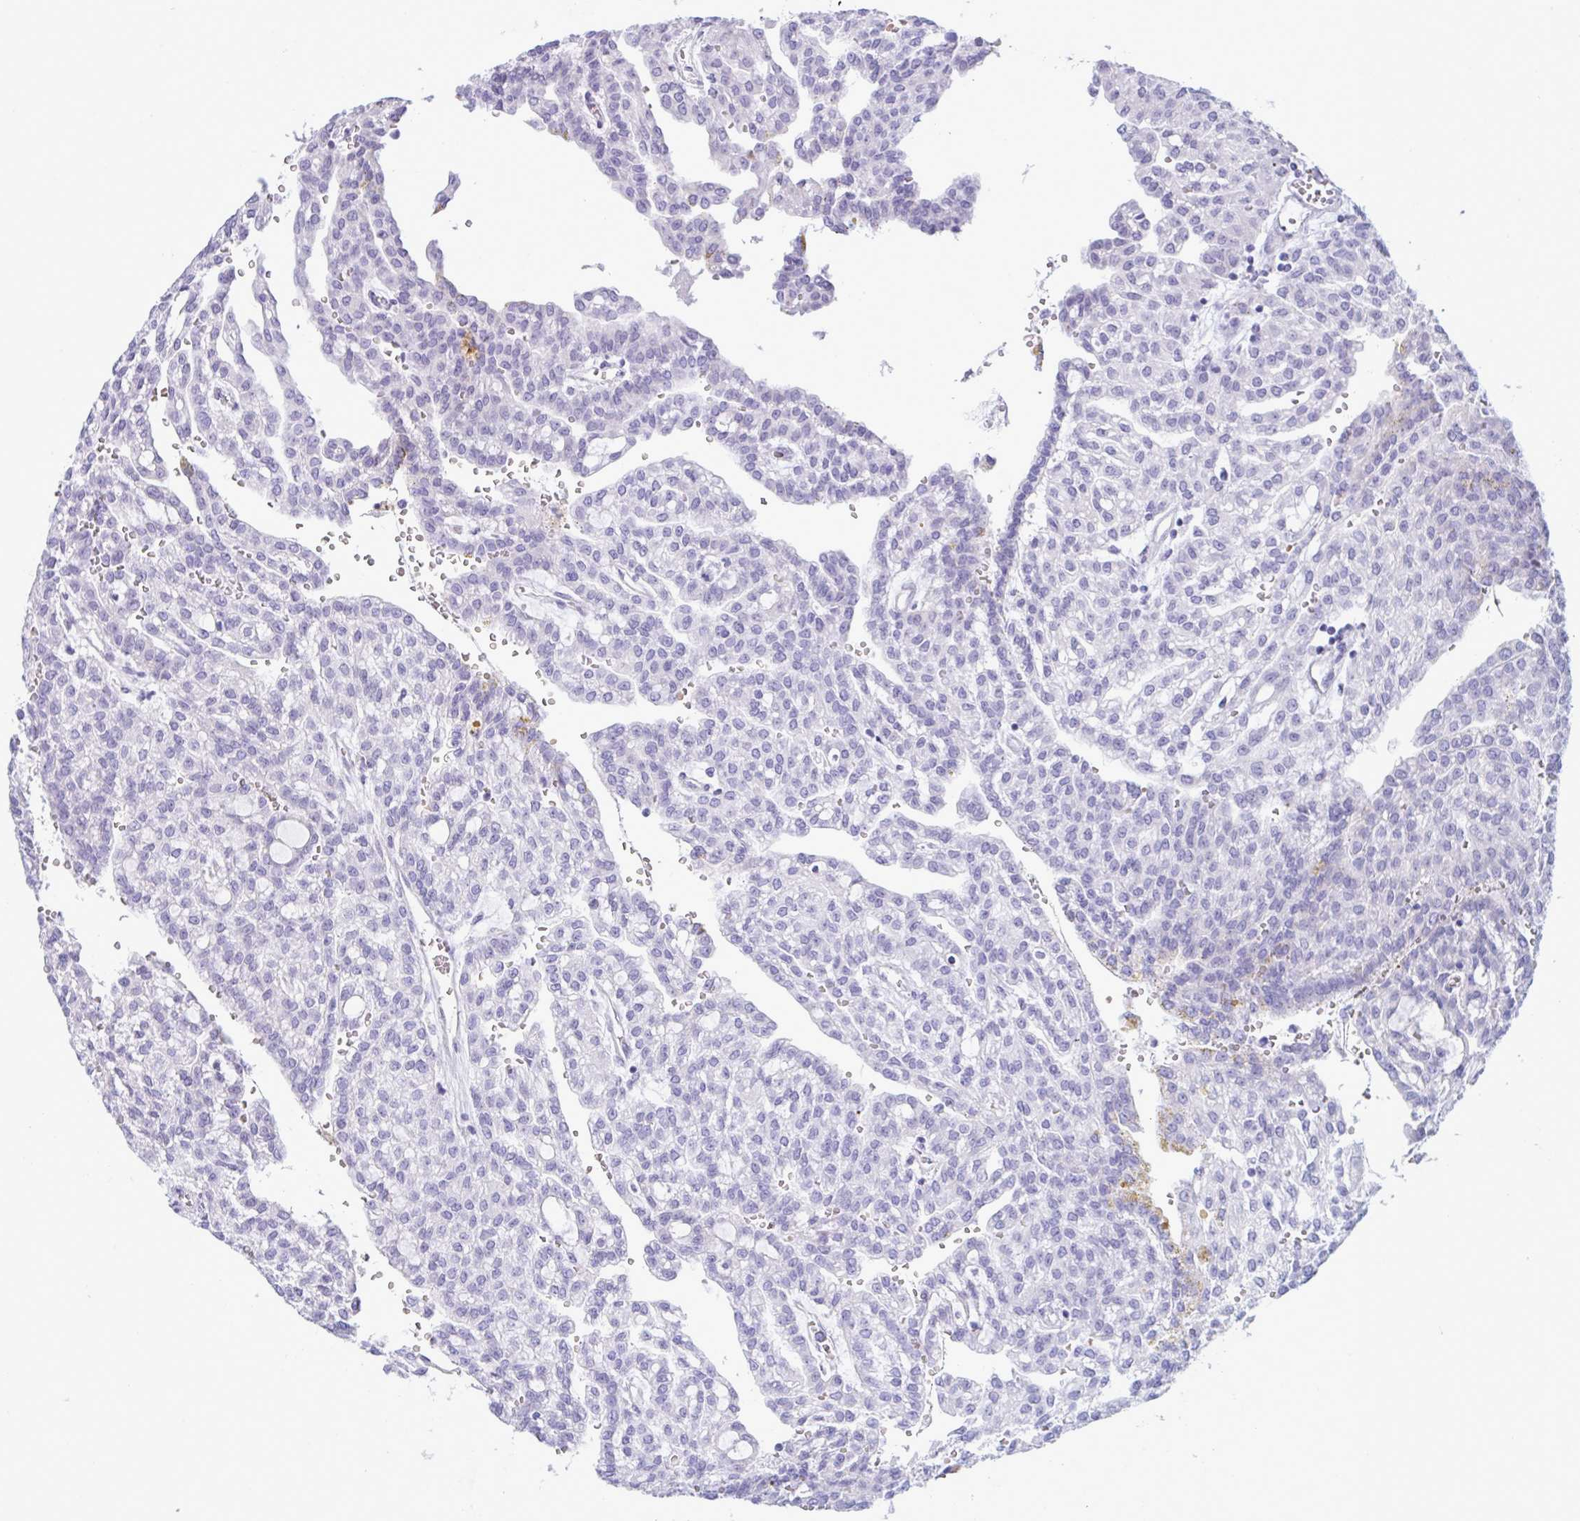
{"staining": {"intensity": "negative", "quantity": "none", "location": "none"}, "tissue": "renal cancer", "cell_type": "Tumor cells", "image_type": "cancer", "snomed": [{"axis": "morphology", "description": "Adenocarcinoma, NOS"}, {"axis": "topography", "description": "Kidney"}], "caption": "High power microscopy photomicrograph of an IHC photomicrograph of adenocarcinoma (renal), revealing no significant staining in tumor cells.", "gene": "ZNF684", "patient": {"sex": "male", "age": 63}}